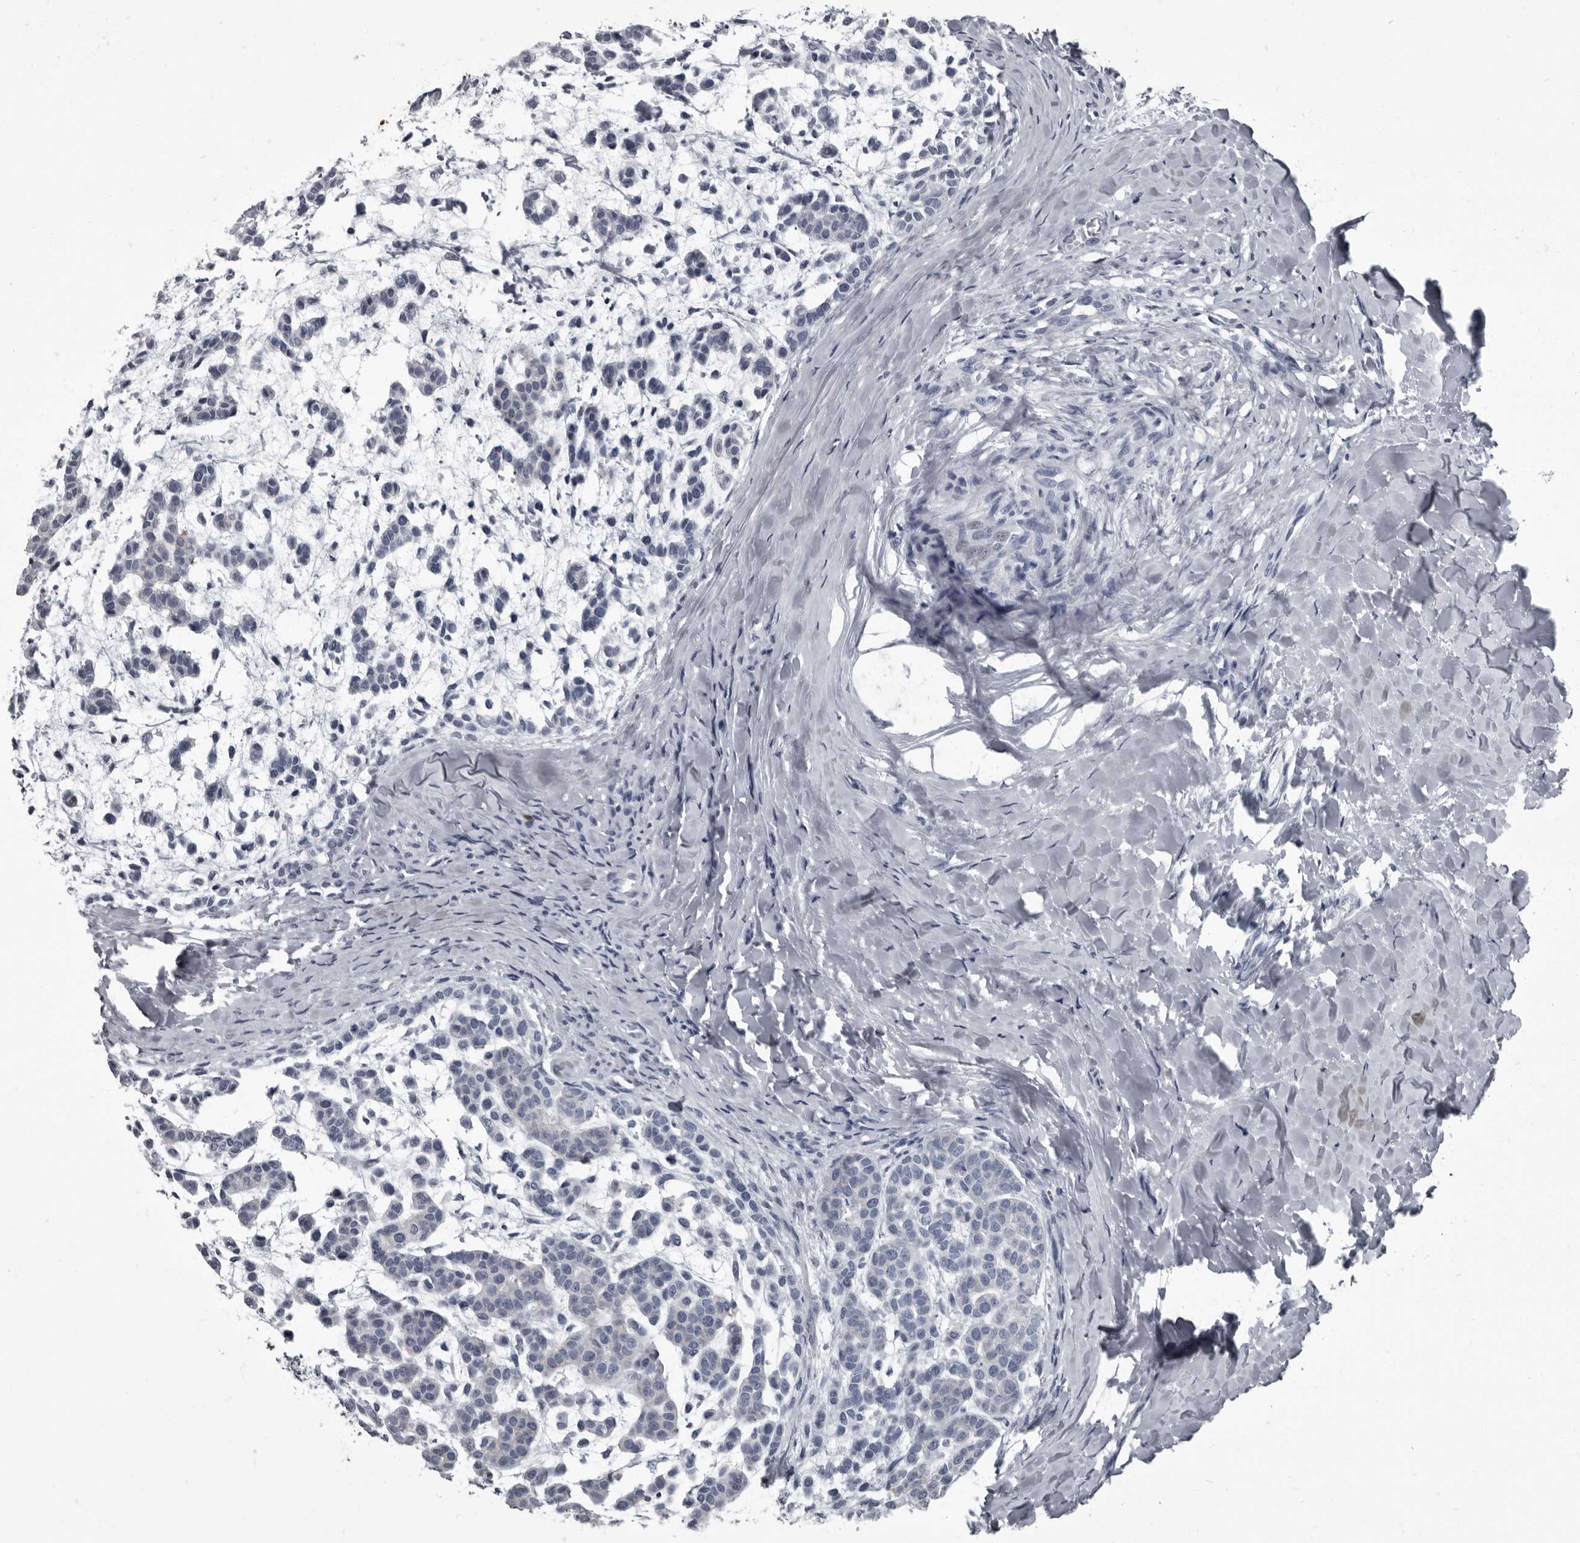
{"staining": {"intensity": "negative", "quantity": "none", "location": "none"}, "tissue": "head and neck cancer", "cell_type": "Tumor cells", "image_type": "cancer", "snomed": [{"axis": "morphology", "description": "Adenocarcinoma, NOS"}, {"axis": "morphology", "description": "Adenoma, NOS"}, {"axis": "topography", "description": "Head-Neck"}], "caption": "IHC micrograph of head and neck cancer (adenocarcinoma) stained for a protein (brown), which demonstrates no expression in tumor cells. (Stains: DAB immunohistochemistry (IHC) with hematoxylin counter stain, Microscopy: brightfield microscopy at high magnification).", "gene": "TPD52L1", "patient": {"sex": "female", "age": 55}}